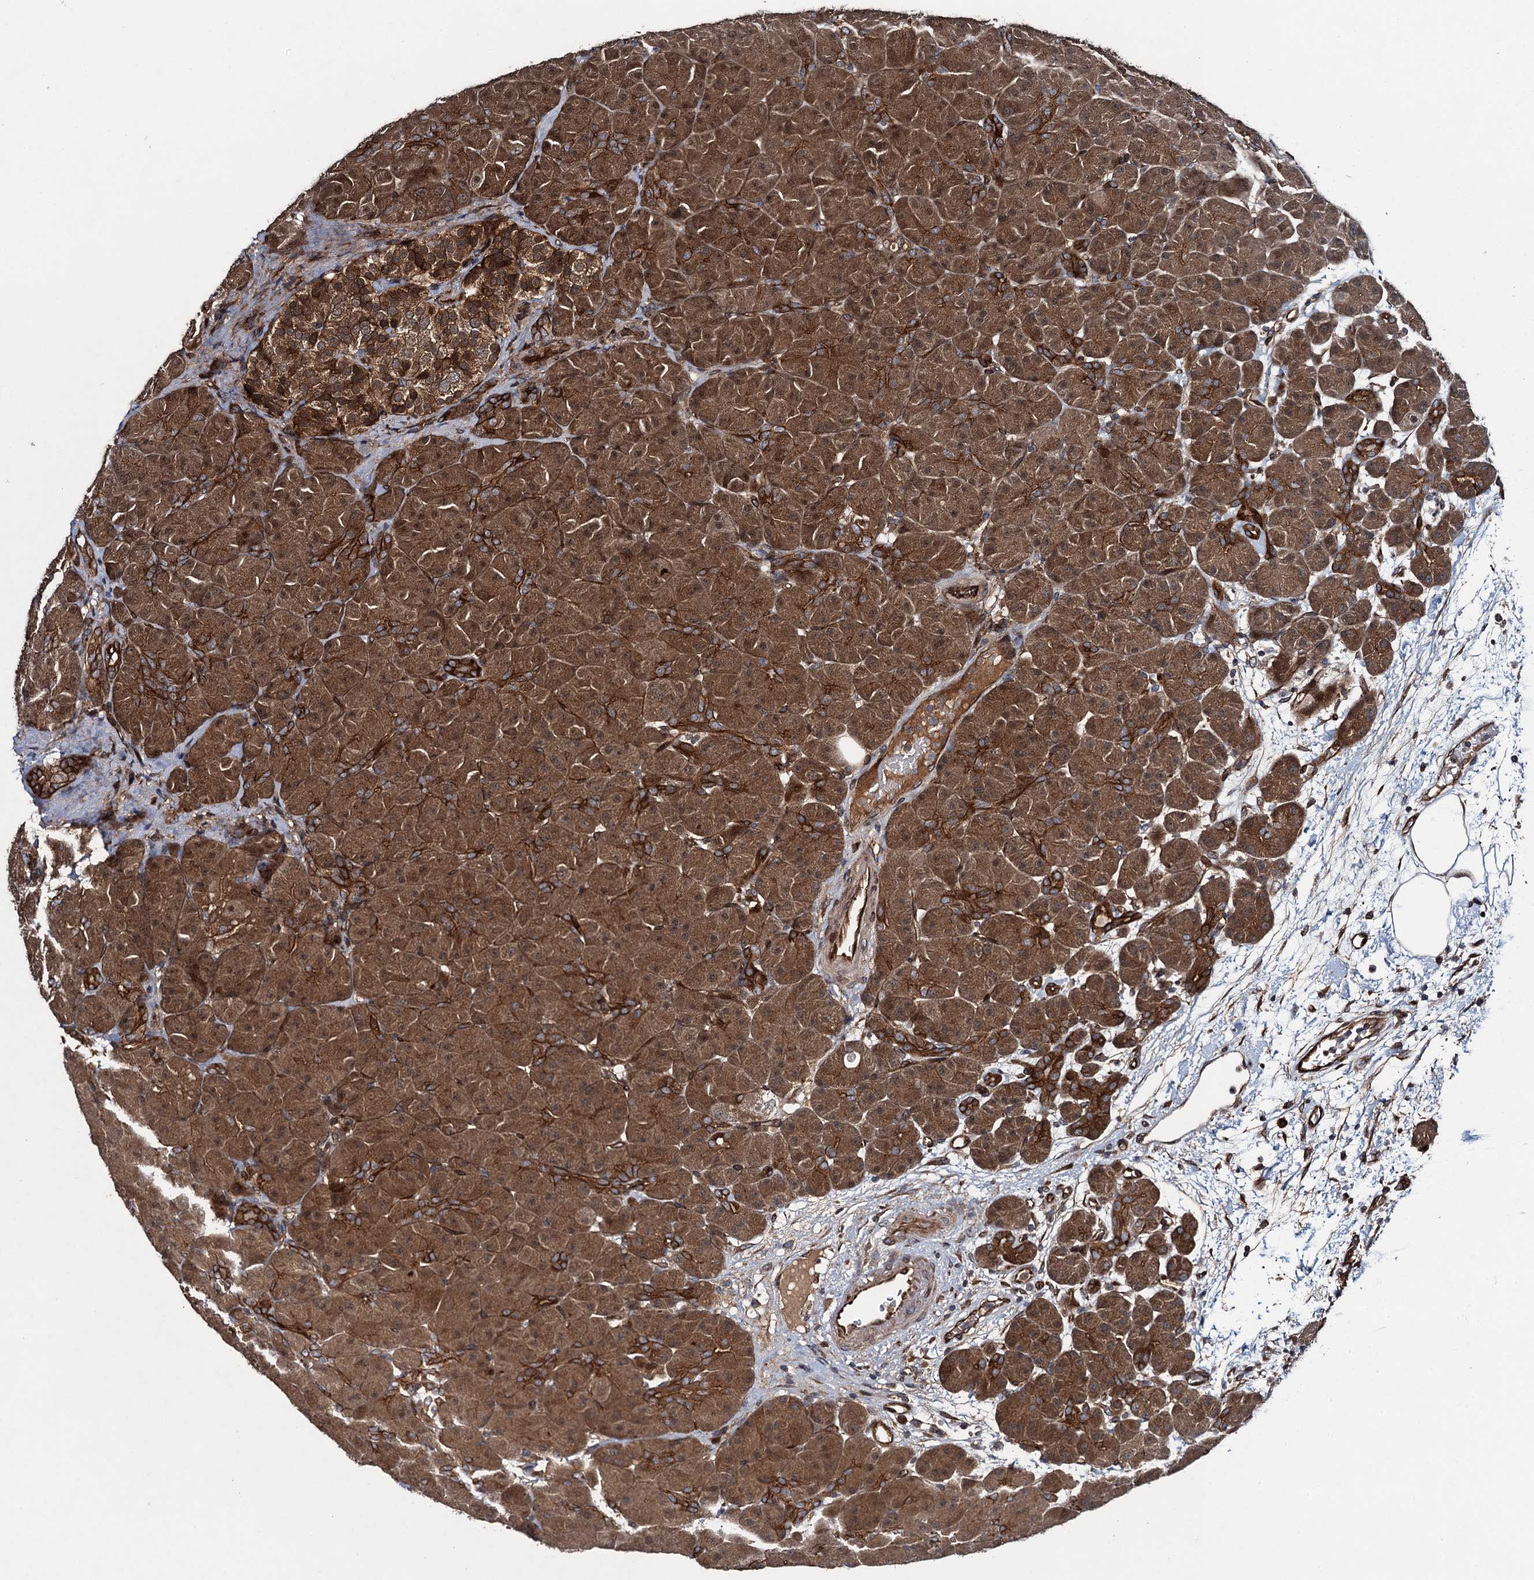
{"staining": {"intensity": "strong", "quantity": ">75%", "location": "cytoplasmic/membranous"}, "tissue": "pancreas", "cell_type": "Exocrine glandular cells", "image_type": "normal", "snomed": [{"axis": "morphology", "description": "Normal tissue, NOS"}, {"axis": "topography", "description": "Pancreas"}], "caption": "This photomicrograph exhibits IHC staining of unremarkable human pancreas, with high strong cytoplasmic/membranous positivity in approximately >75% of exocrine glandular cells.", "gene": "RHOBTB1", "patient": {"sex": "male", "age": 66}}